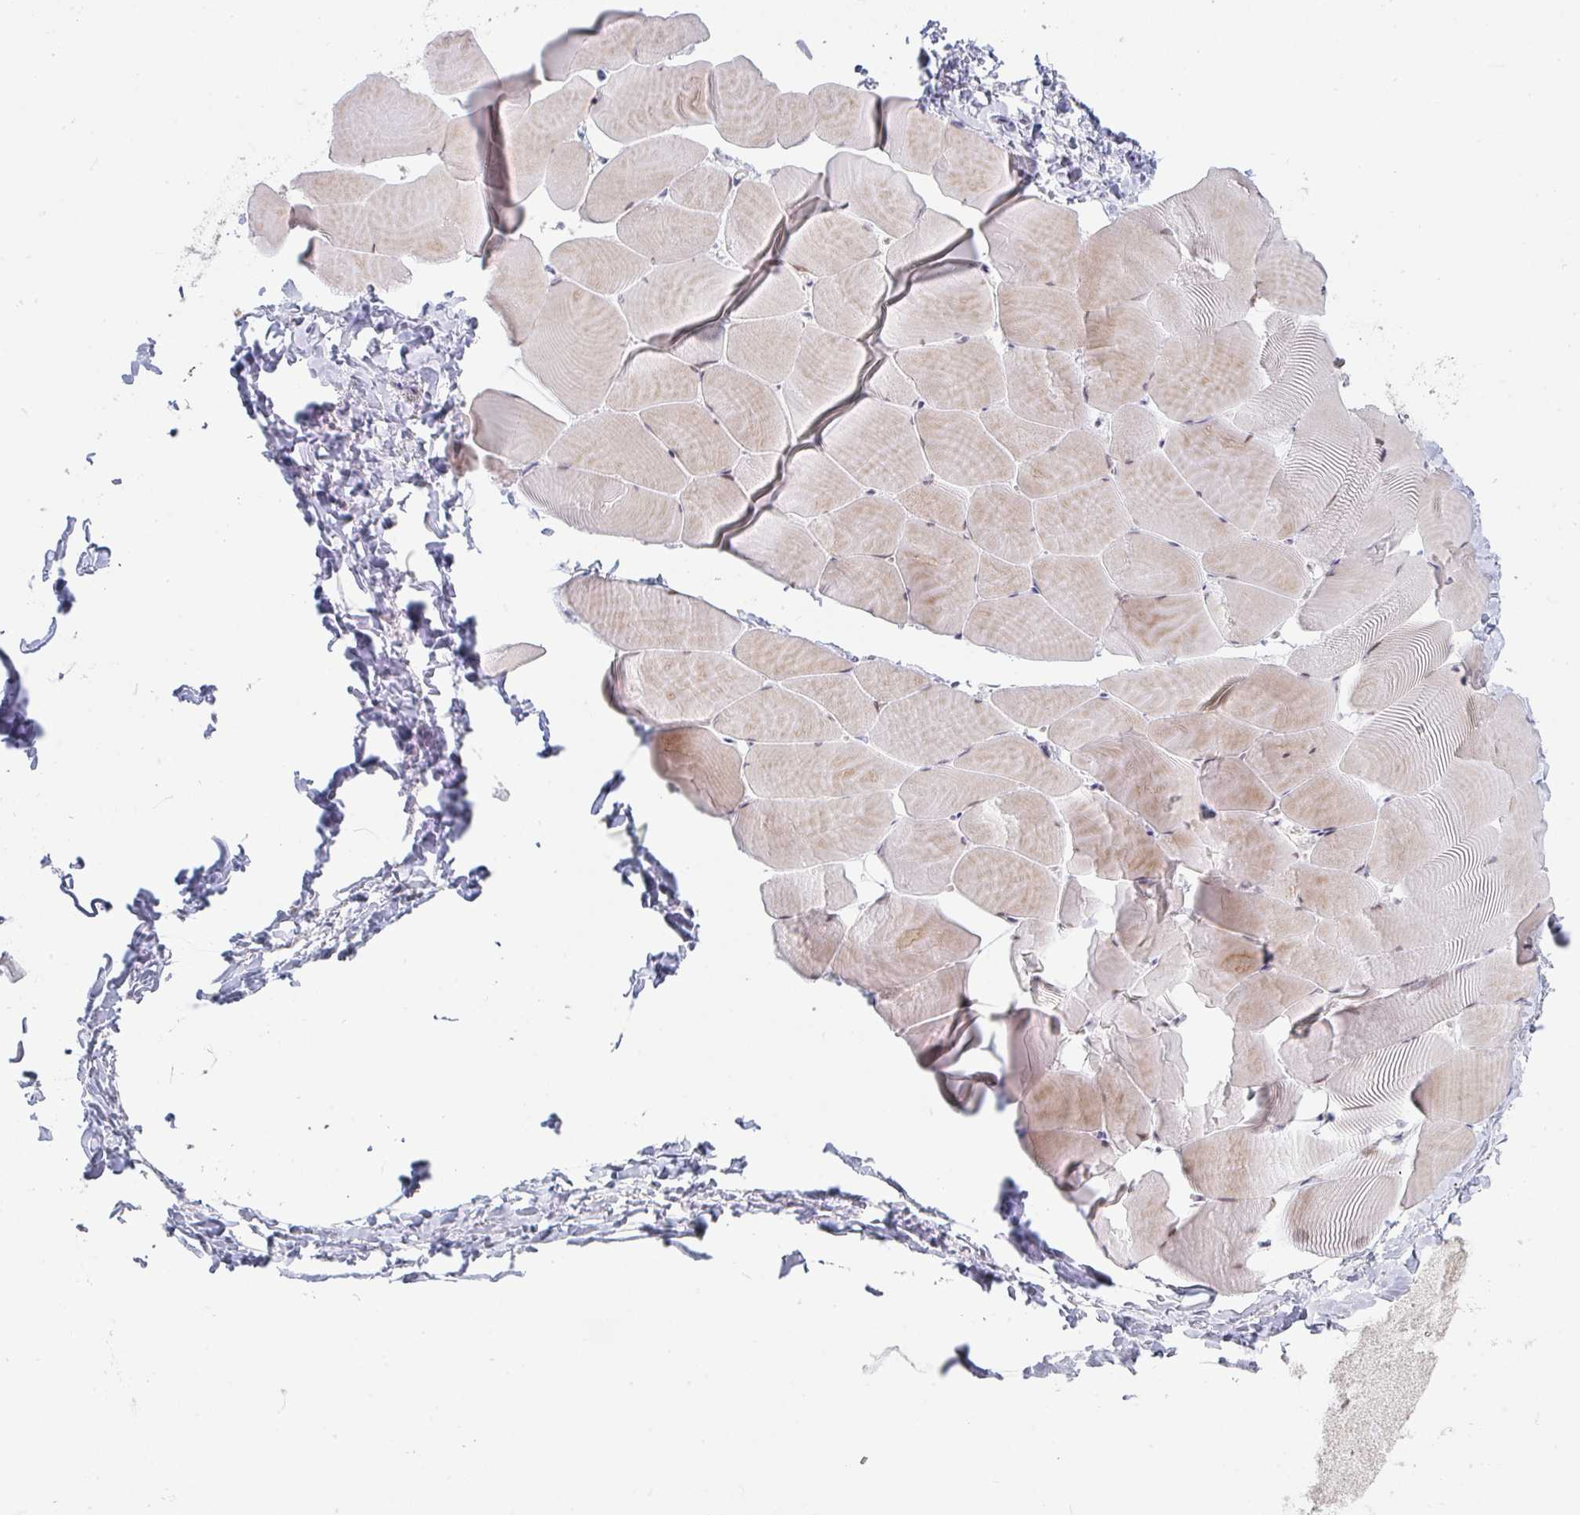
{"staining": {"intensity": "weak", "quantity": "25%-75%", "location": "cytoplasmic/membranous"}, "tissue": "skeletal muscle", "cell_type": "Myocytes", "image_type": "normal", "snomed": [{"axis": "morphology", "description": "Normal tissue, NOS"}, {"axis": "topography", "description": "Skeletal muscle"}], "caption": "Protein staining reveals weak cytoplasmic/membranous staining in about 25%-75% of myocytes in normal skeletal muscle. The staining was performed using DAB, with brown indicating positive protein expression. Nuclei are stained blue with hematoxylin.", "gene": "ZNF526", "patient": {"sex": "male", "age": 25}}